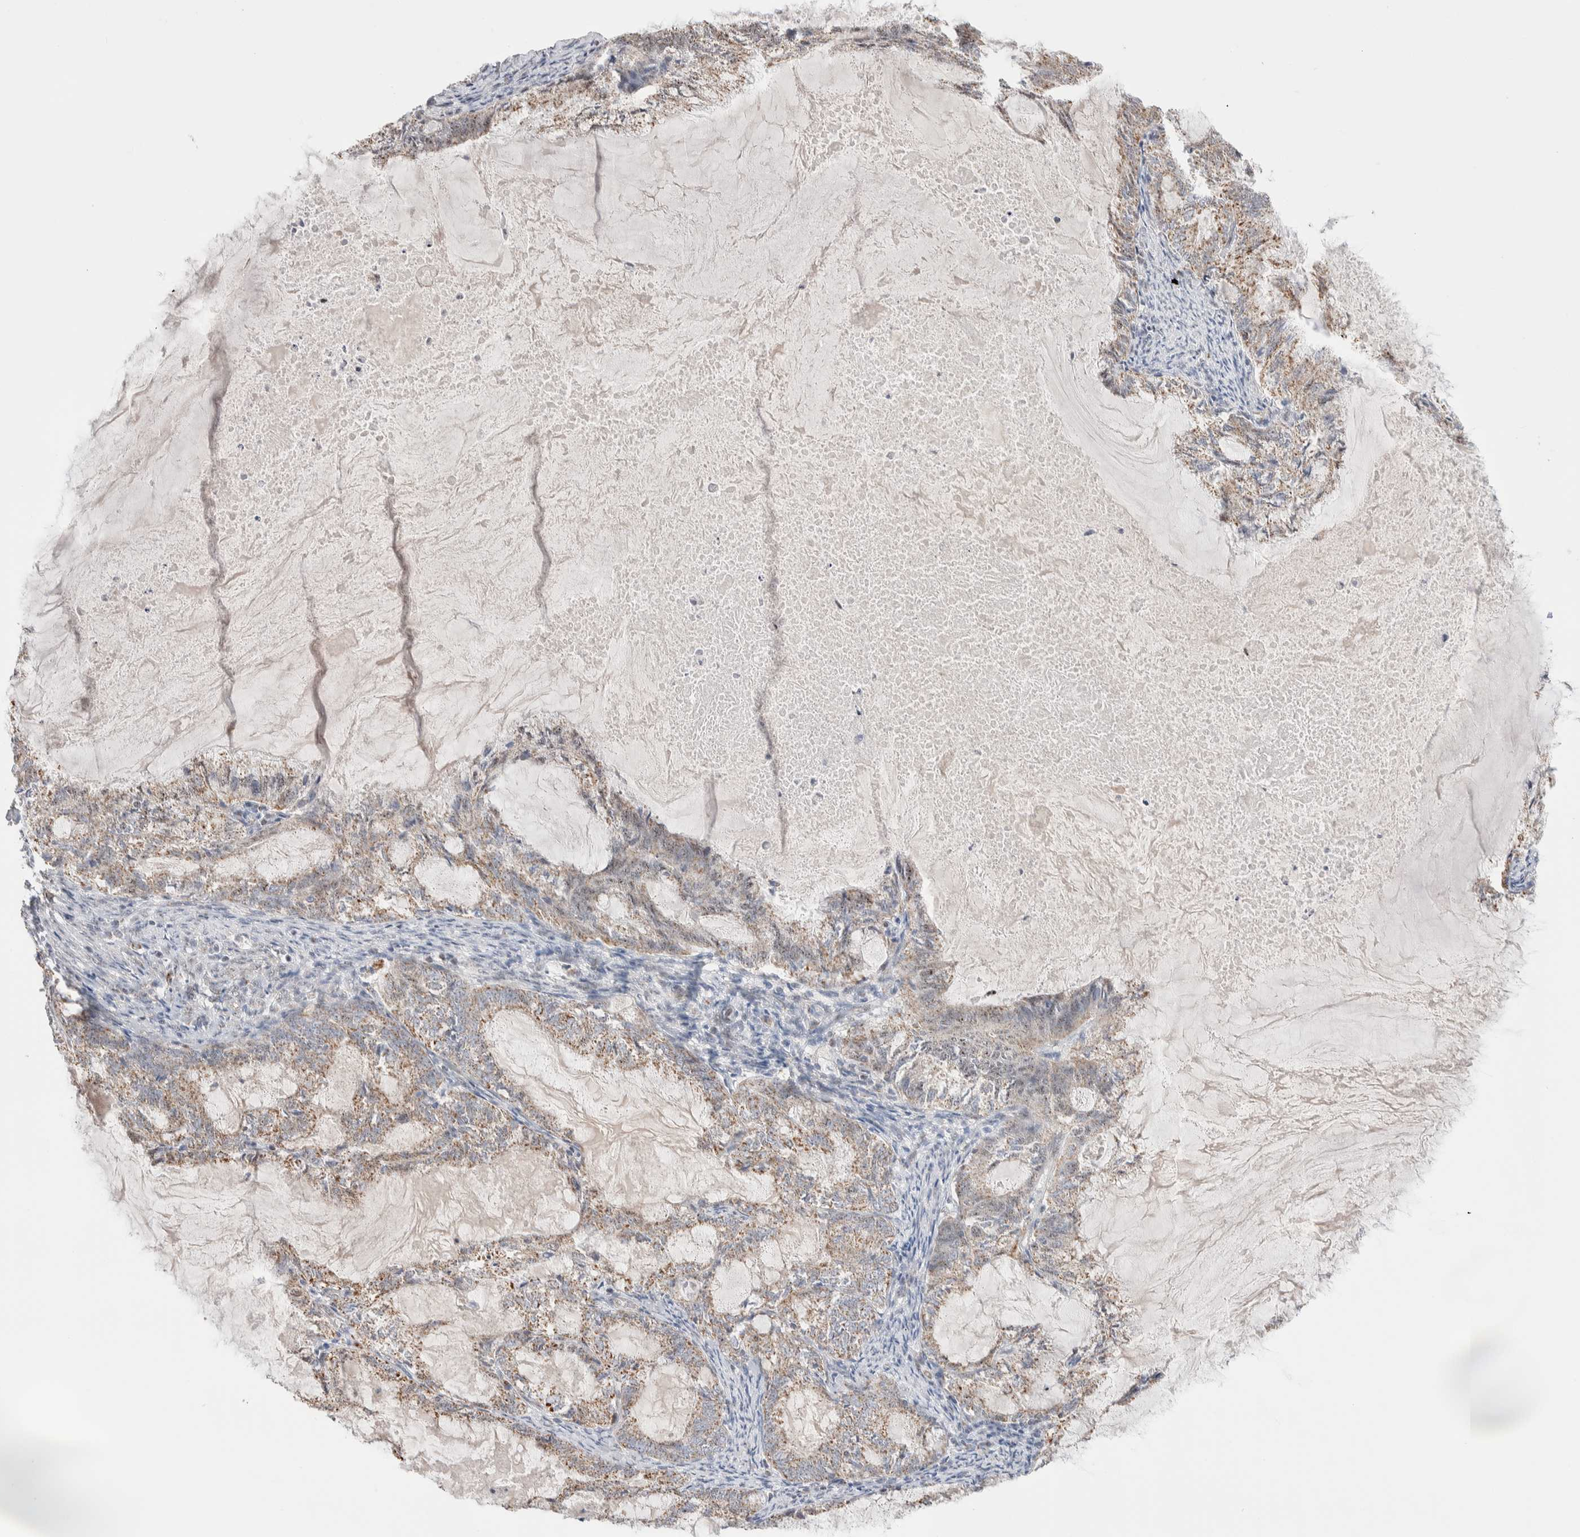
{"staining": {"intensity": "weak", "quantity": ">75%", "location": "cytoplasmic/membranous"}, "tissue": "endometrial cancer", "cell_type": "Tumor cells", "image_type": "cancer", "snomed": [{"axis": "morphology", "description": "Adenocarcinoma, NOS"}, {"axis": "topography", "description": "Endometrium"}], "caption": "Approximately >75% of tumor cells in human endometrial cancer (adenocarcinoma) demonstrate weak cytoplasmic/membranous protein expression as visualized by brown immunohistochemical staining.", "gene": "ZNF695", "patient": {"sex": "female", "age": 86}}